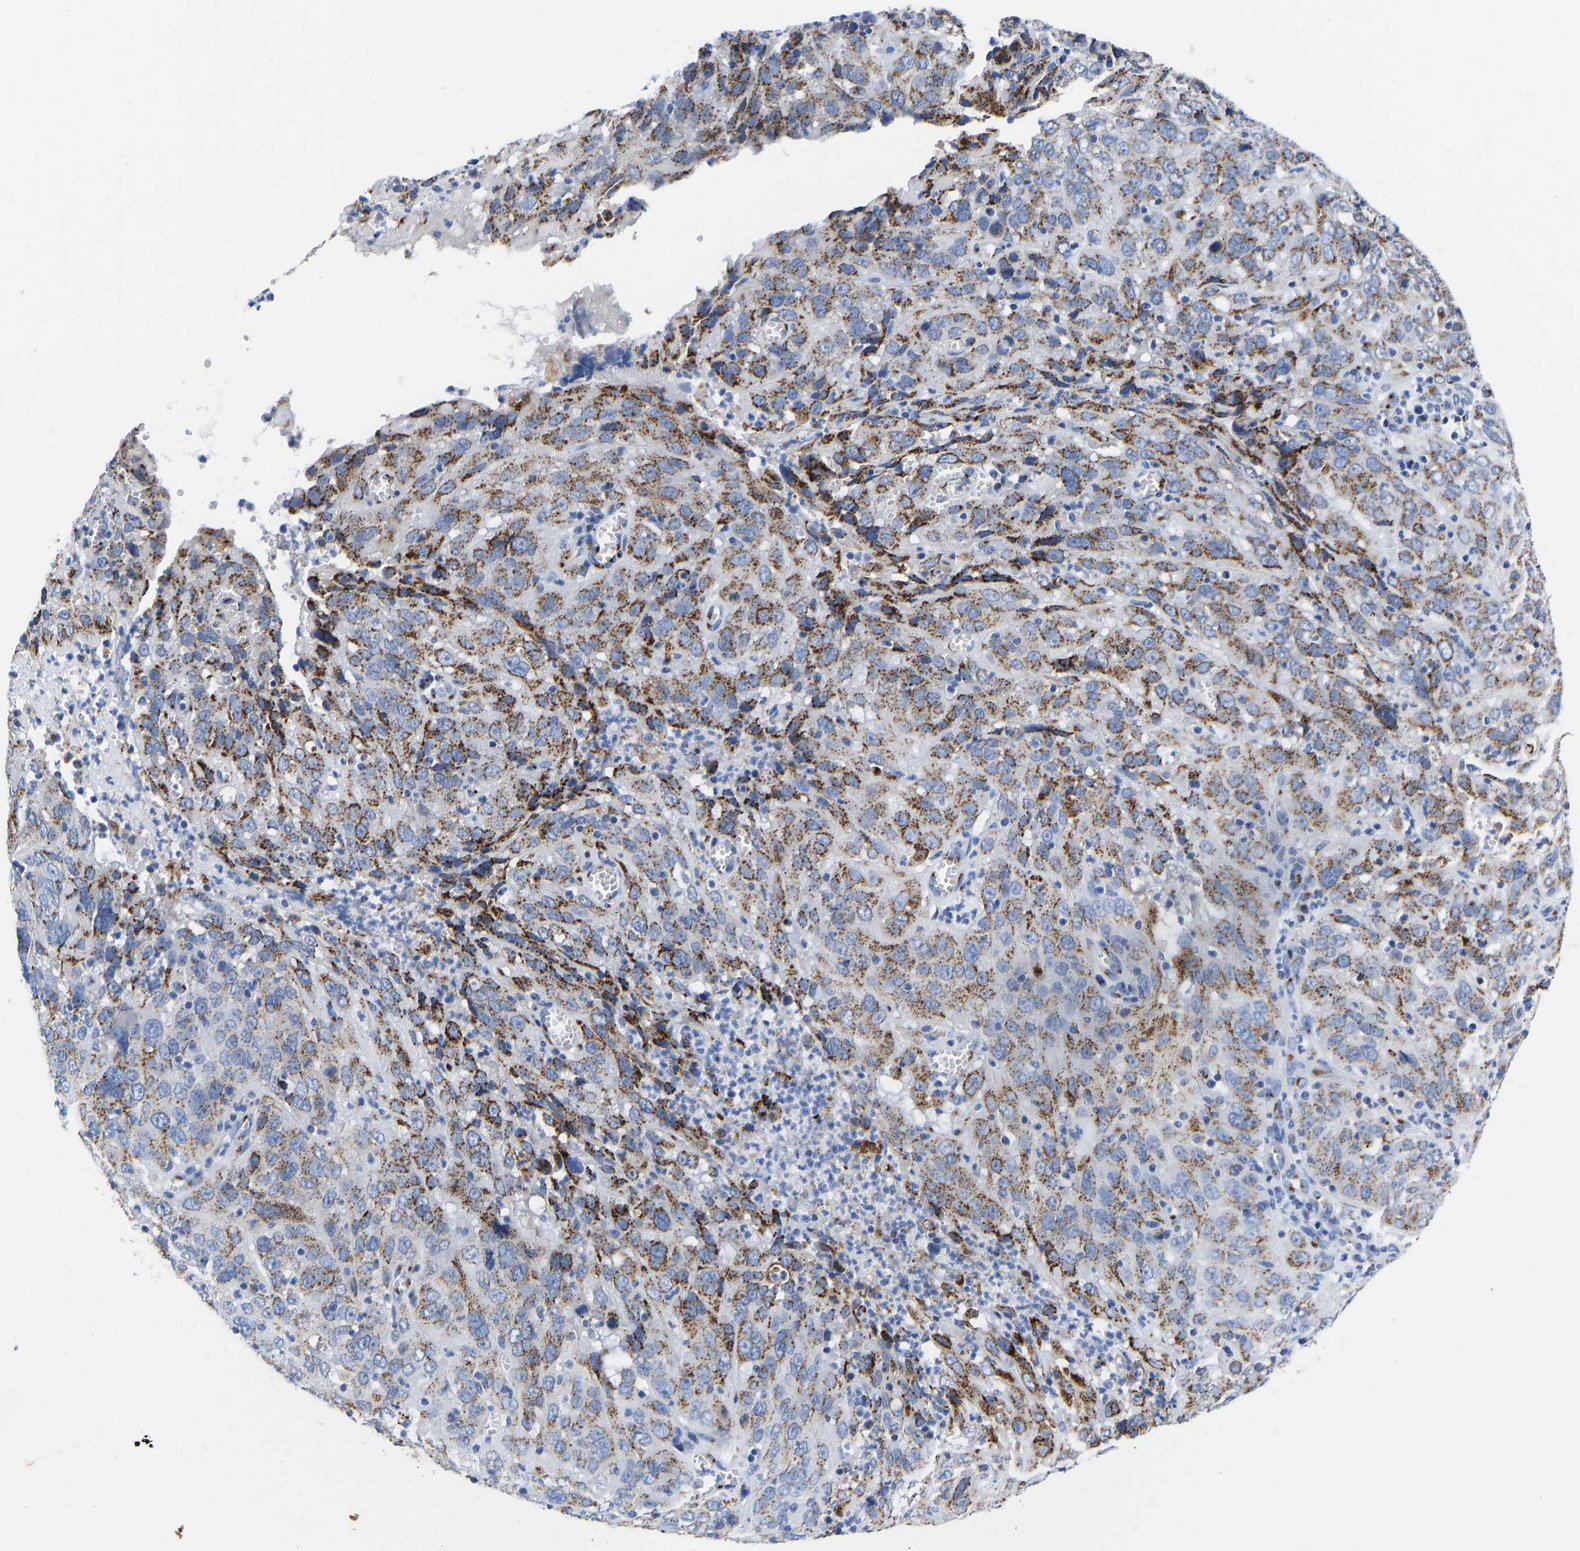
{"staining": {"intensity": "moderate", "quantity": ">75%", "location": "cytoplasmic/membranous"}, "tissue": "cervical cancer", "cell_type": "Tumor cells", "image_type": "cancer", "snomed": [{"axis": "morphology", "description": "Squamous cell carcinoma, NOS"}, {"axis": "topography", "description": "Cervix"}], "caption": "Immunohistochemistry (IHC) histopathology image of cervical squamous cell carcinoma stained for a protein (brown), which shows medium levels of moderate cytoplasmic/membranous staining in about >75% of tumor cells.", "gene": "TMEM87A", "patient": {"sex": "female", "age": 32}}